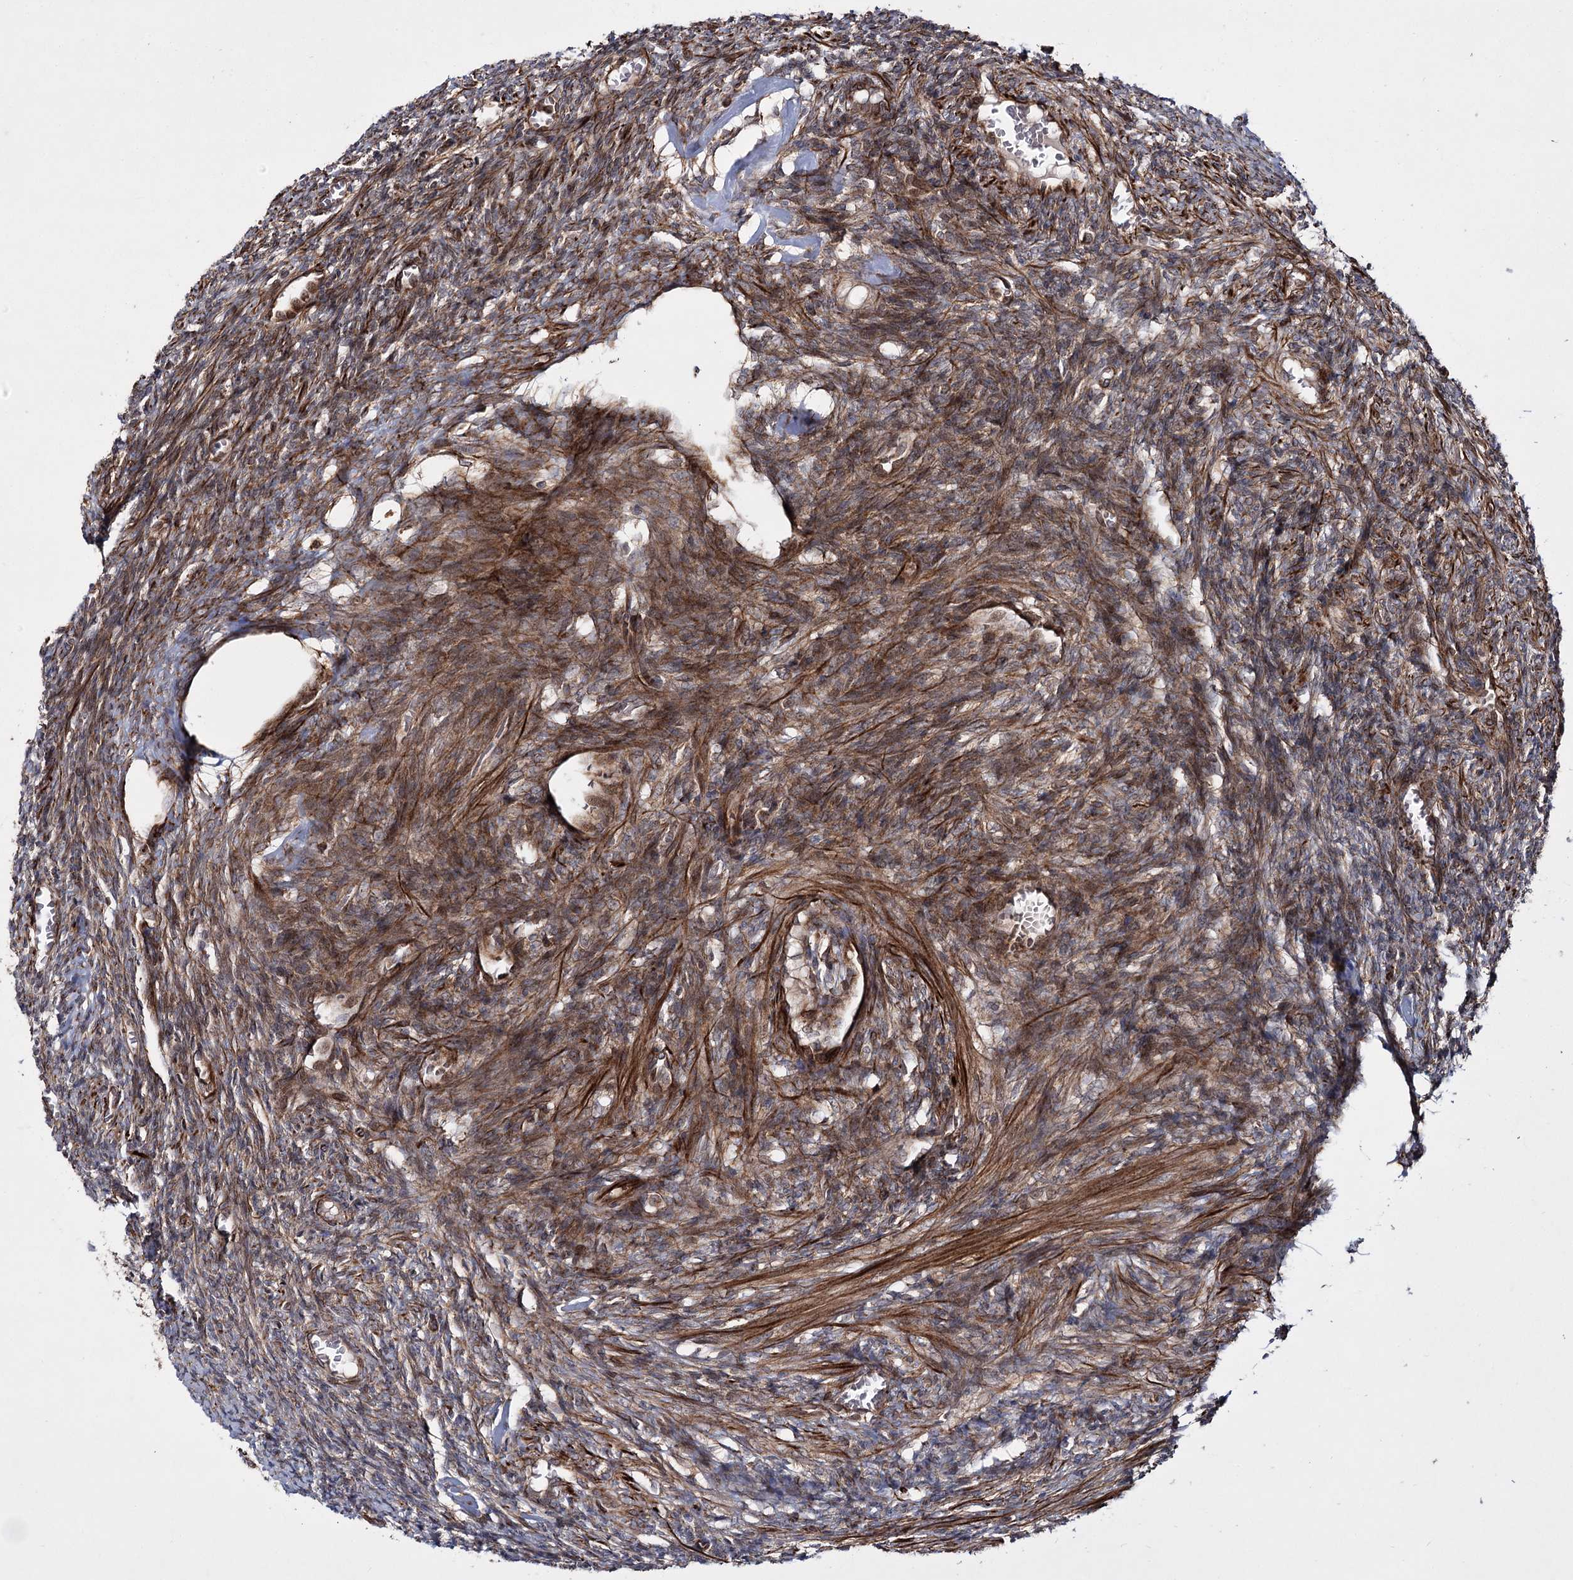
{"staining": {"intensity": "moderate", "quantity": "25%-75%", "location": "cytoplasmic/membranous"}, "tissue": "ovary", "cell_type": "Ovarian stroma cells", "image_type": "normal", "snomed": [{"axis": "morphology", "description": "Normal tissue, NOS"}, {"axis": "topography", "description": "Ovary"}], "caption": "This is a histology image of IHC staining of normal ovary, which shows moderate positivity in the cytoplasmic/membranous of ovarian stroma cells.", "gene": "HECTD2", "patient": {"sex": "female", "age": 27}}